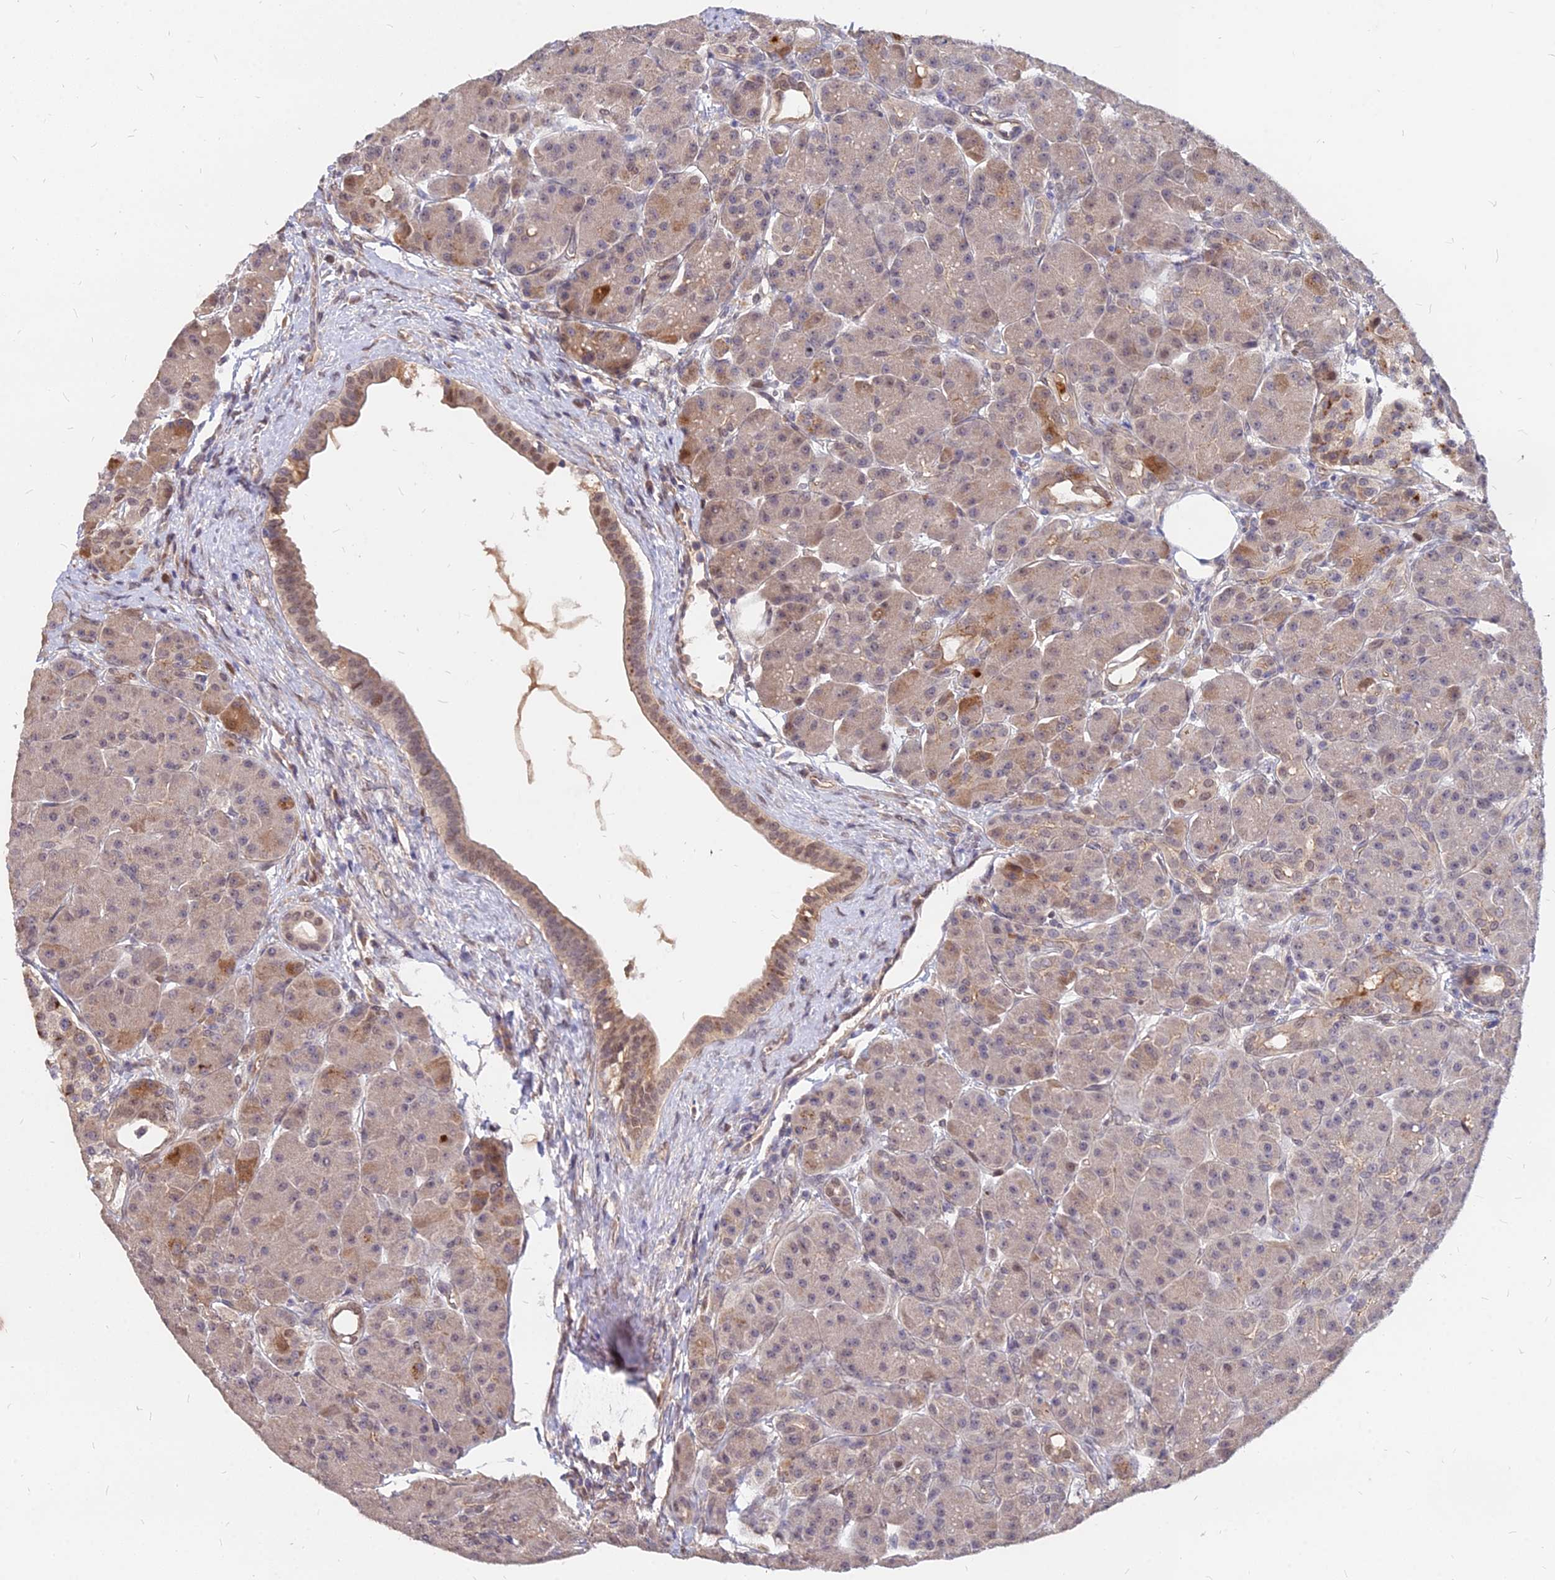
{"staining": {"intensity": "weak", "quantity": "25%-75%", "location": "cytoplasmic/membranous"}, "tissue": "pancreas", "cell_type": "Exocrine glandular cells", "image_type": "normal", "snomed": [{"axis": "morphology", "description": "Normal tissue, NOS"}, {"axis": "topography", "description": "Pancreas"}], "caption": "Exocrine glandular cells exhibit weak cytoplasmic/membranous staining in about 25%-75% of cells in normal pancreas.", "gene": "C11orf68", "patient": {"sex": "male", "age": 63}}